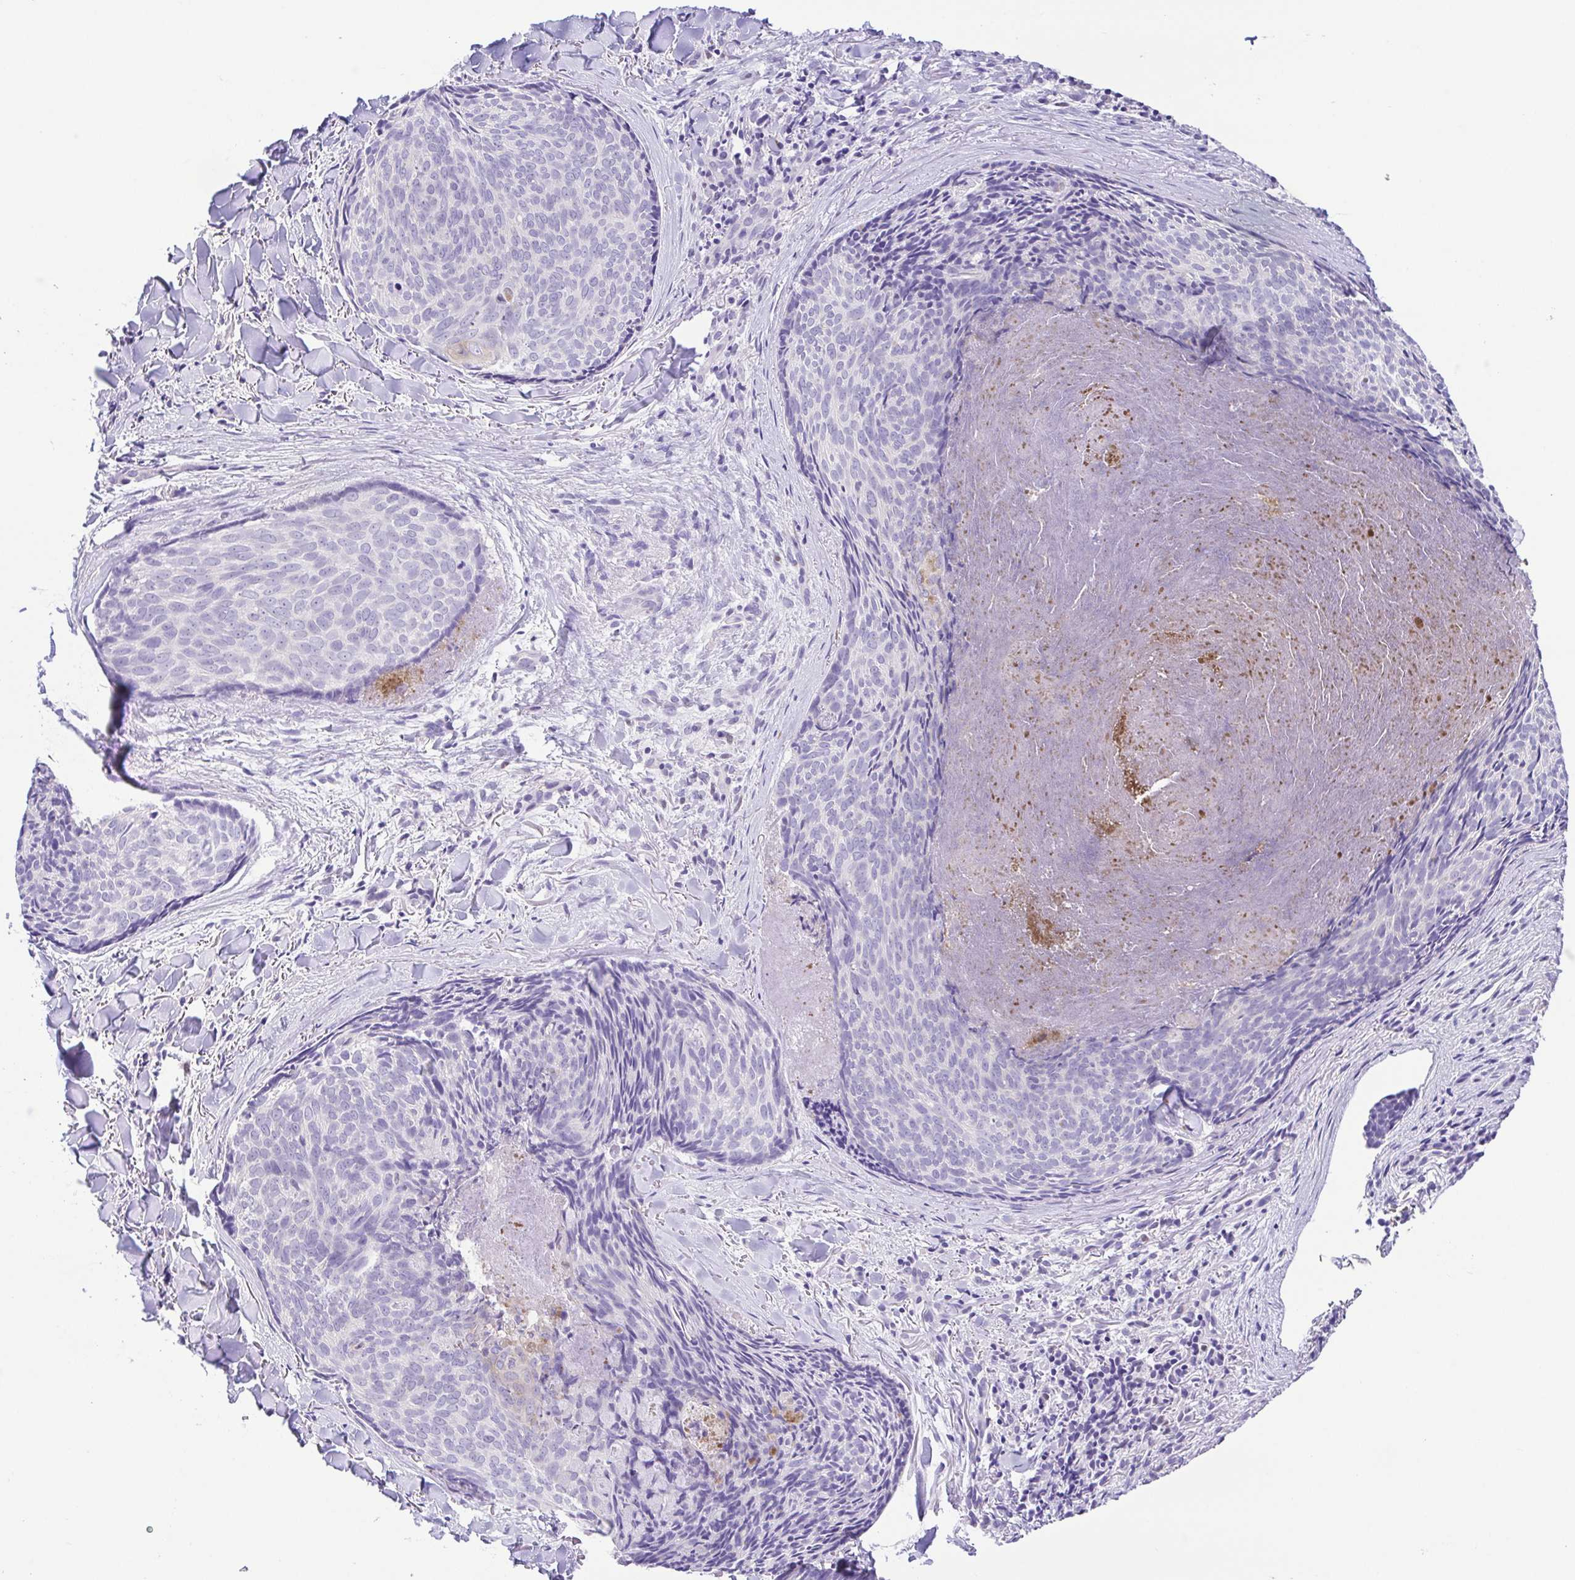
{"staining": {"intensity": "negative", "quantity": "none", "location": "none"}, "tissue": "skin cancer", "cell_type": "Tumor cells", "image_type": "cancer", "snomed": [{"axis": "morphology", "description": "Basal cell carcinoma"}, {"axis": "topography", "description": "Skin"}], "caption": "DAB (3,3'-diaminobenzidine) immunohistochemical staining of skin cancer (basal cell carcinoma) demonstrates no significant staining in tumor cells.", "gene": "EPB42", "patient": {"sex": "female", "age": 82}}